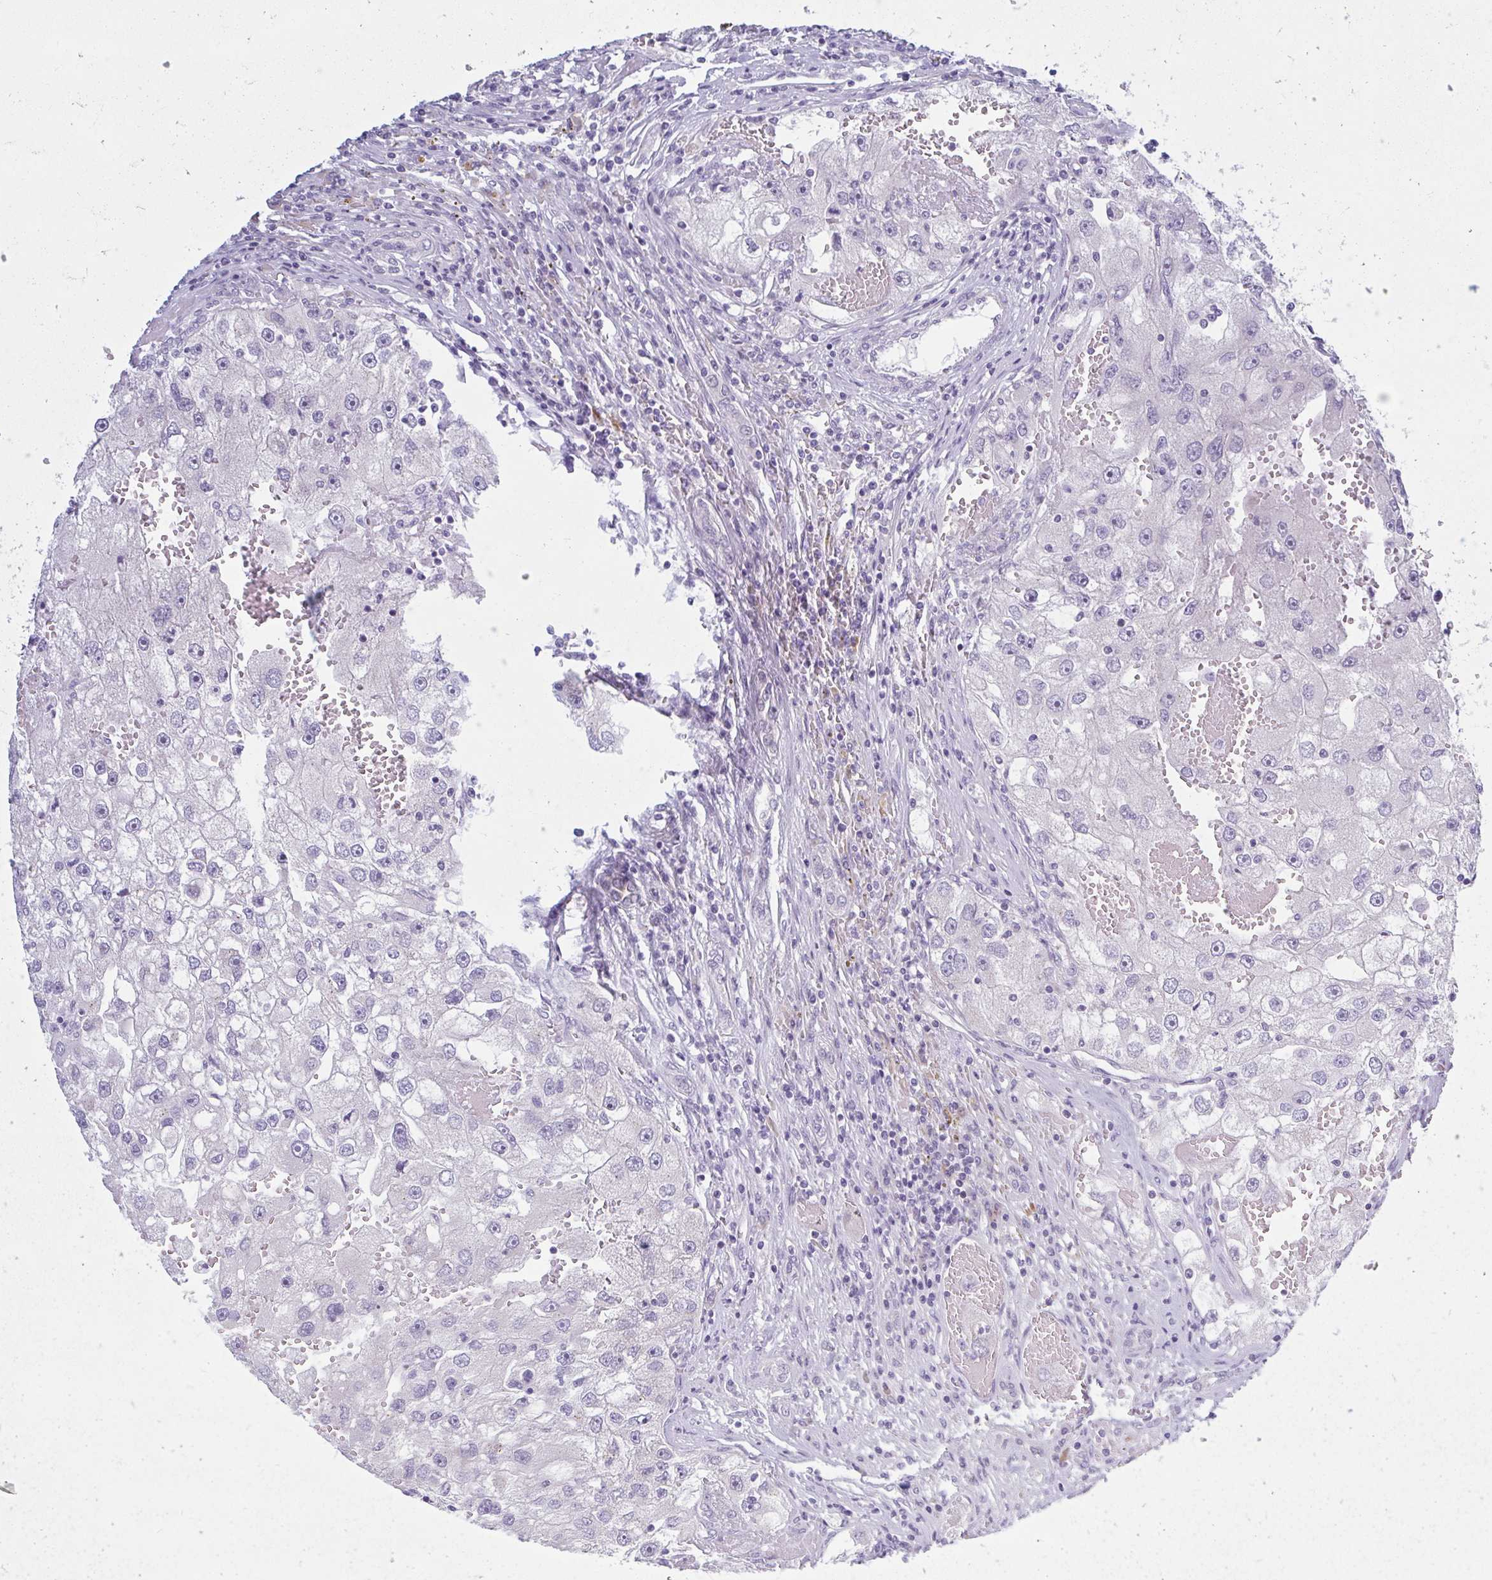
{"staining": {"intensity": "negative", "quantity": "none", "location": "none"}, "tissue": "renal cancer", "cell_type": "Tumor cells", "image_type": "cancer", "snomed": [{"axis": "morphology", "description": "Adenocarcinoma, NOS"}, {"axis": "topography", "description": "Kidney"}], "caption": "There is no significant staining in tumor cells of renal cancer (adenocarcinoma).", "gene": "FAM153A", "patient": {"sex": "male", "age": 63}}